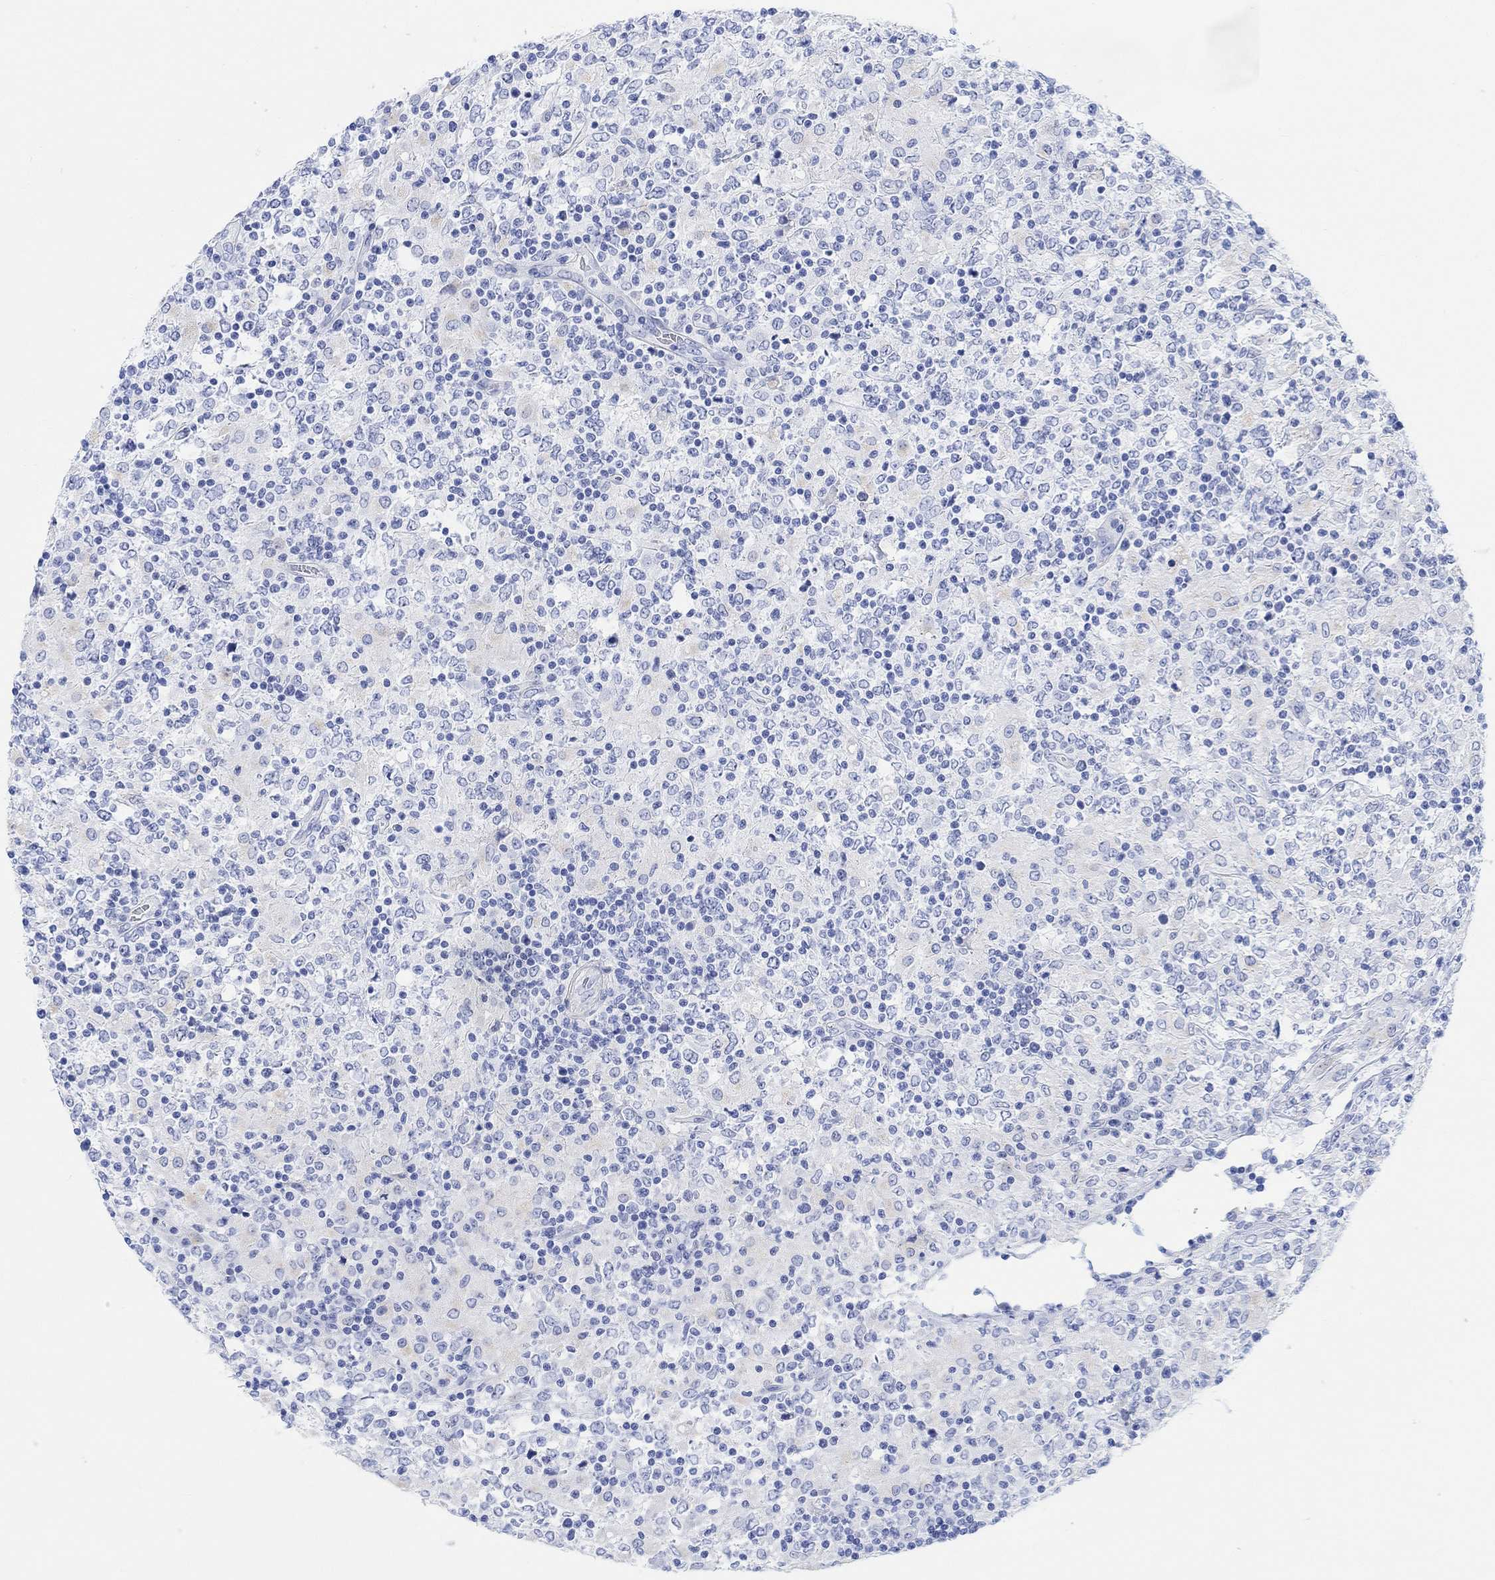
{"staining": {"intensity": "negative", "quantity": "none", "location": "none"}, "tissue": "lymphoma", "cell_type": "Tumor cells", "image_type": "cancer", "snomed": [{"axis": "morphology", "description": "Malignant lymphoma, non-Hodgkin's type, High grade"}, {"axis": "topography", "description": "Lymph node"}], "caption": "DAB (3,3'-diaminobenzidine) immunohistochemical staining of human lymphoma exhibits no significant staining in tumor cells.", "gene": "ANKRD33", "patient": {"sex": "female", "age": 84}}